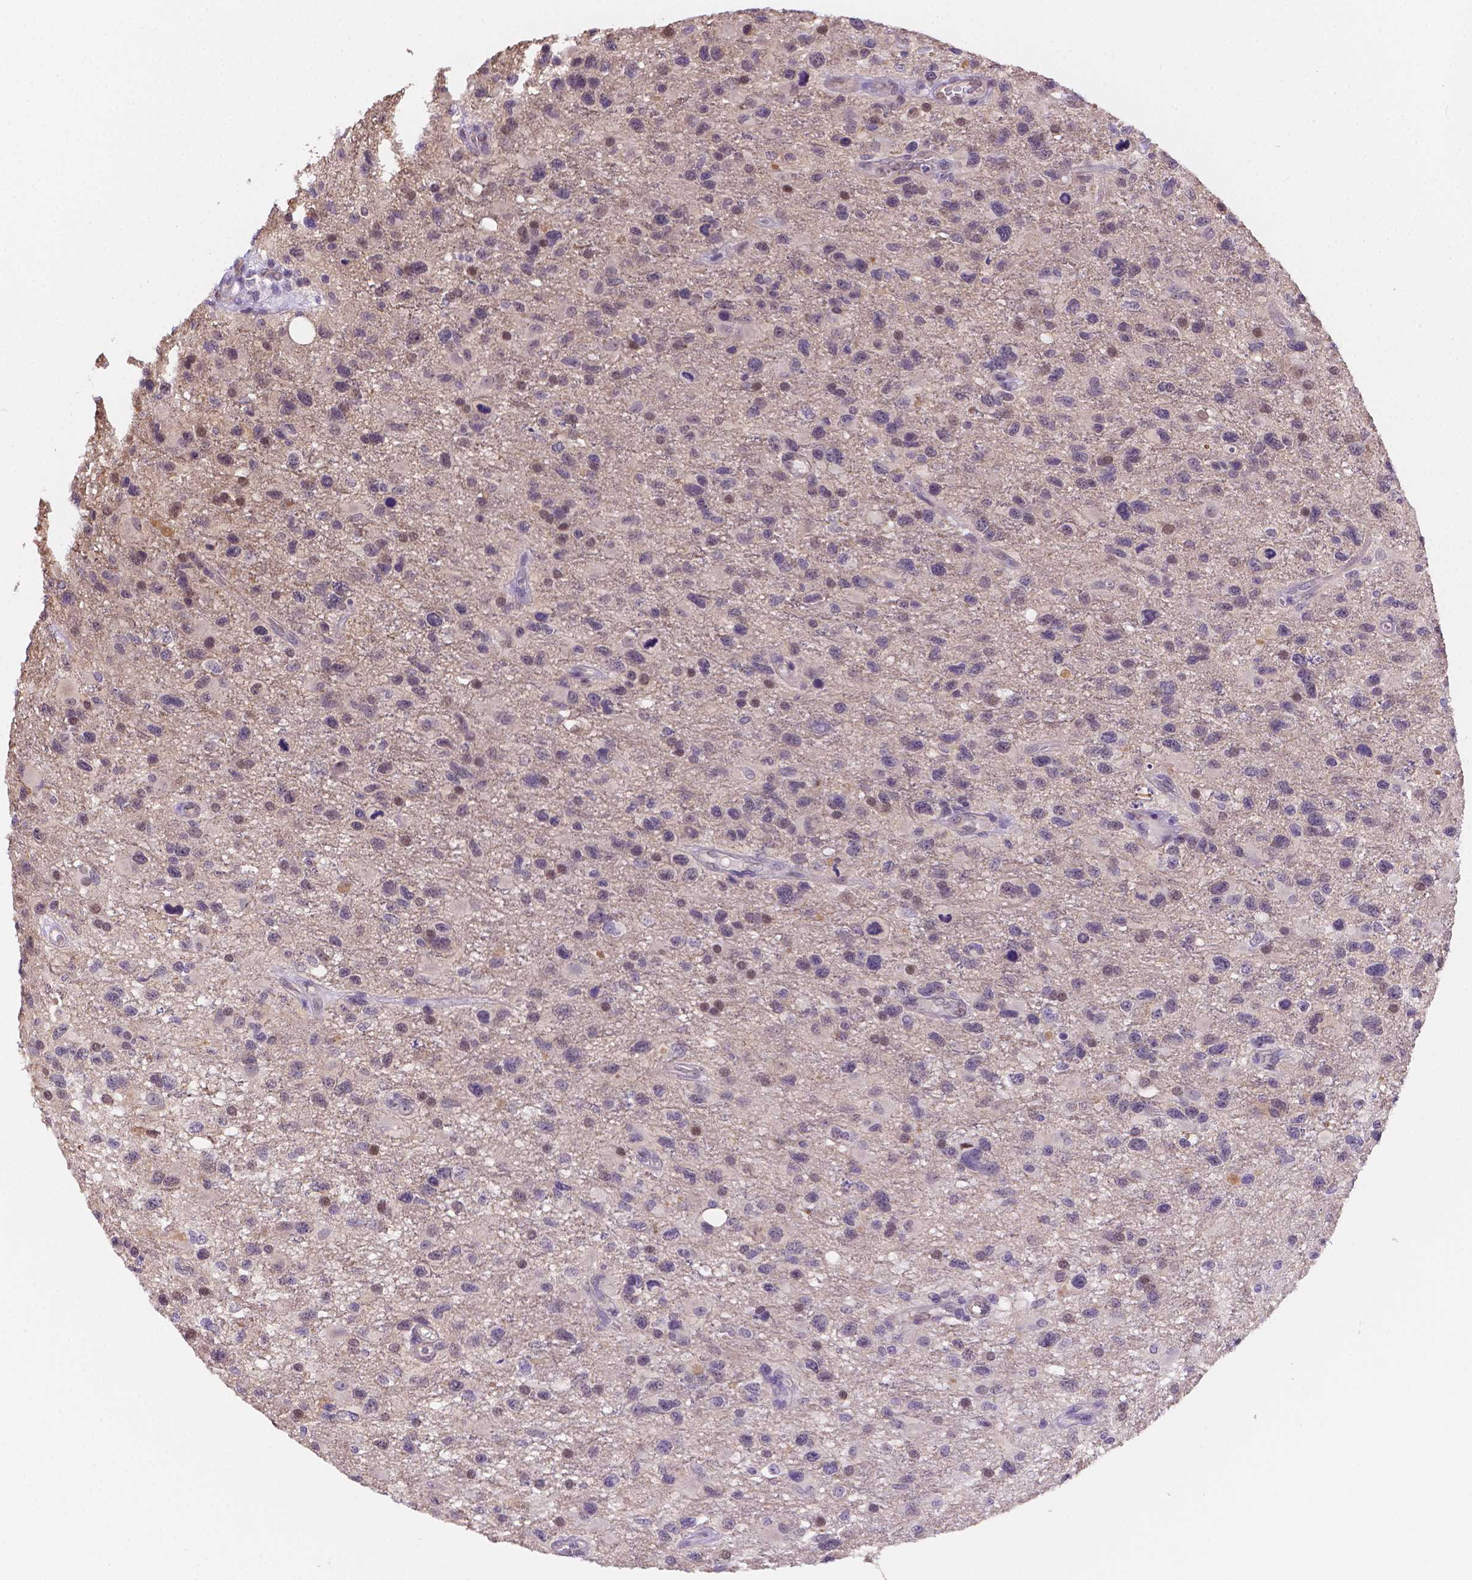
{"staining": {"intensity": "negative", "quantity": "none", "location": "none"}, "tissue": "glioma", "cell_type": "Tumor cells", "image_type": "cancer", "snomed": [{"axis": "morphology", "description": "Glioma, malignant, NOS"}, {"axis": "morphology", "description": "Glioma, malignant, High grade"}, {"axis": "topography", "description": "Brain"}], "caption": "Immunohistochemistry histopathology image of neoplastic tissue: malignant glioma (high-grade) stained with DAB exhibits no significant protein positivity in tumor cells.", "gene": "NXPE2", "patient": {"sex": "female", "age": 71}}